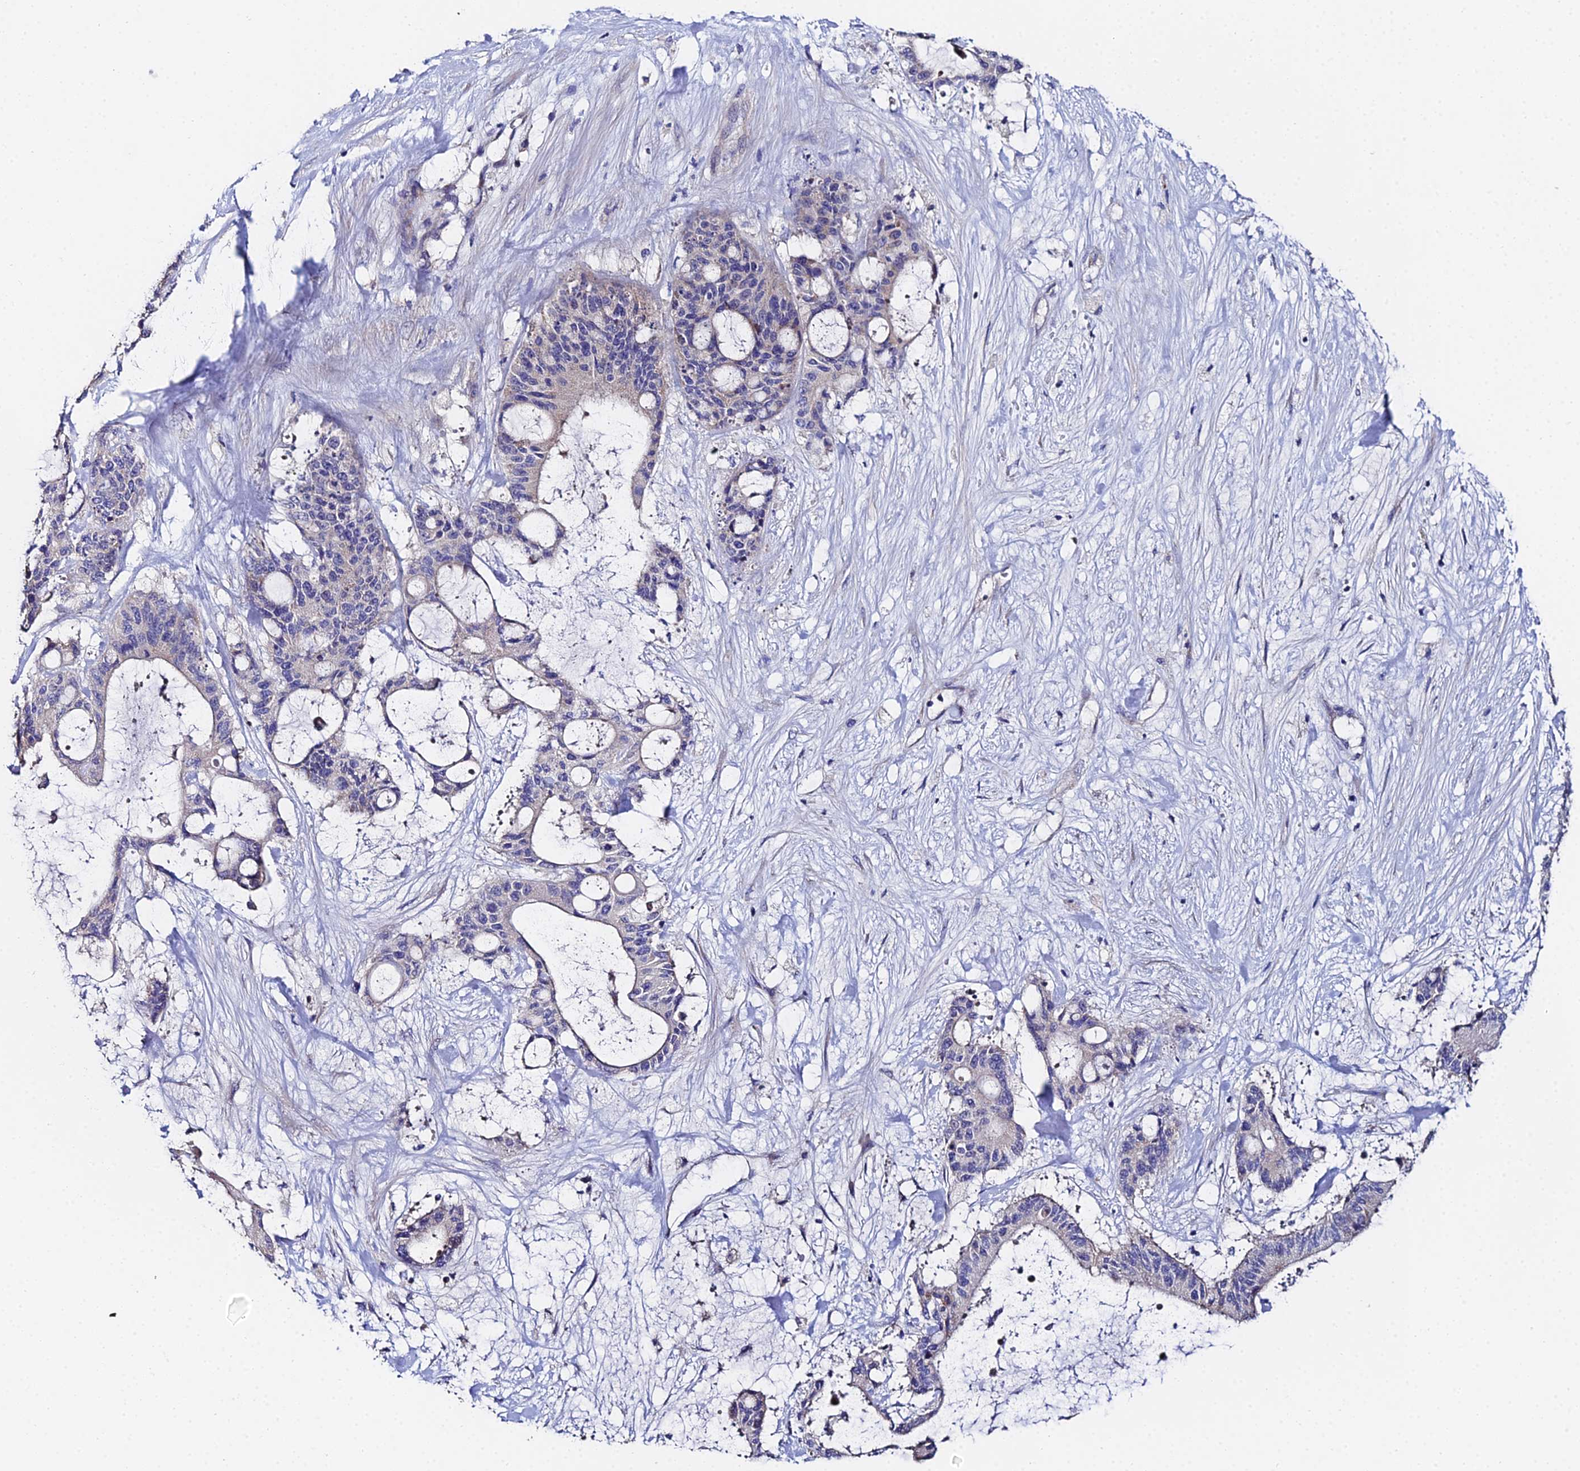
{"staining": {"intensity": "negative", "quantity": "none", "location": "none"}, "tissue": "liver cancer", "cell_type": "Tumor cells", "image_type": "cancer", "snomed": [{"axis": "morphology", "description": "Normal tissue, NOS"}, {"axis": "morphology", "description": "Cholangiocarcinoma"}, {"axis": "topography", "description": "Liver"}, {"axis": "topography", "description": "Peripheral nerve tissue"}], "caption": "DAB (3,3'-diaminobenzidine) immunohistochemical staining of cholangiocarcinoma (liver) shows no significant staining in tumor cells. (IHC, brightfield microscopy, high magnification).", "gene": "UBE2L3", "patient": {"sex": "female", "age": 73}}